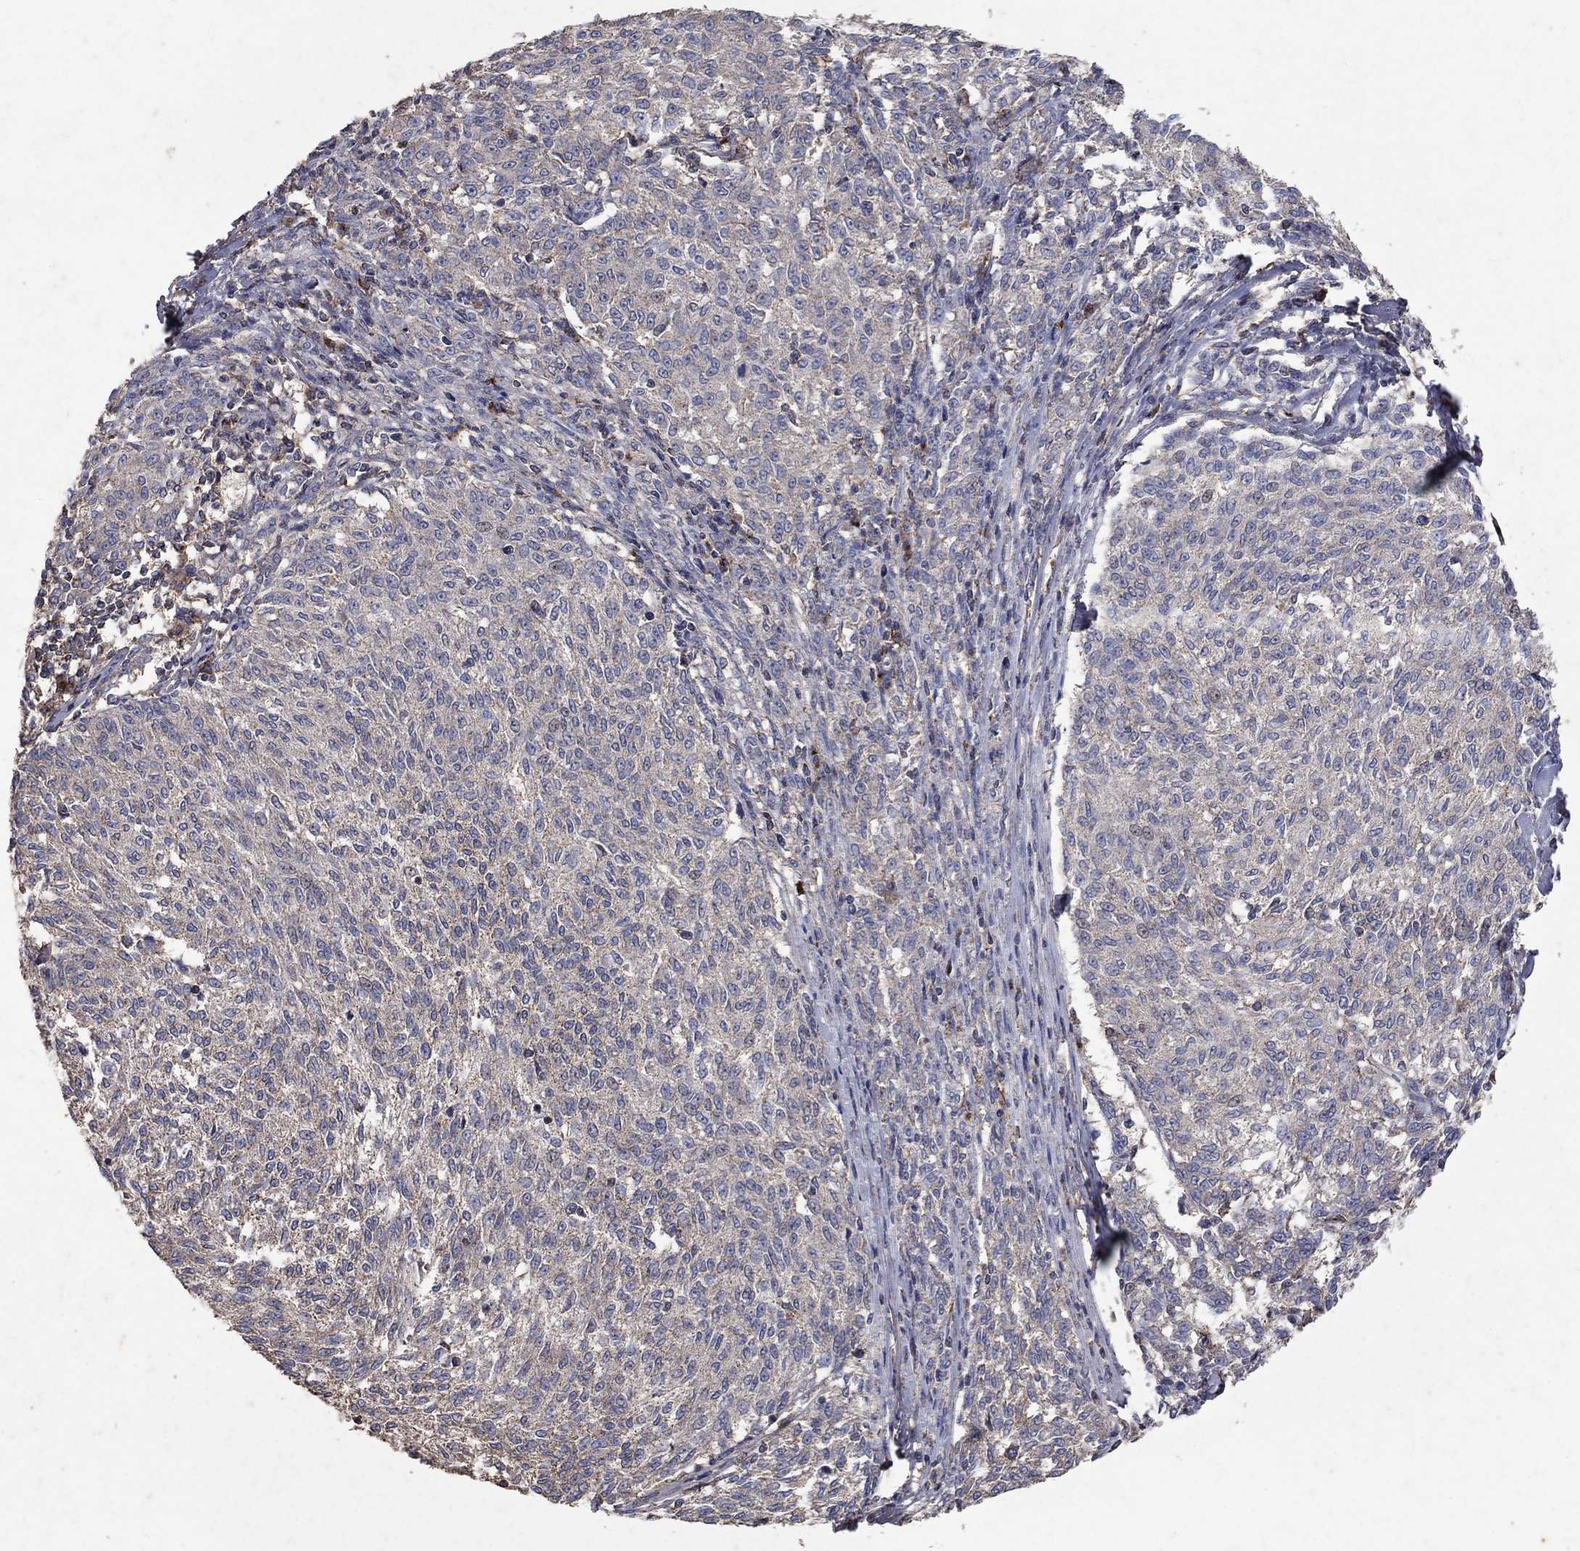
{"staining": {"intensity": "negative", "quantity": "none", "location": "none"}, "tissue": "melanoma", "cell_type": "Tumor cells", "image_type": "cancer", "snomed": [{"axis": "morphology", "description": "Malignant melanoma, NOS"}, {"axis": "topography", "description": "Skin"}], "caption": "Tumor cells are negative for protein expression in human malignant melanoma.", "gene": "CD24", "patient": {"sex": "female", "age": 72}}